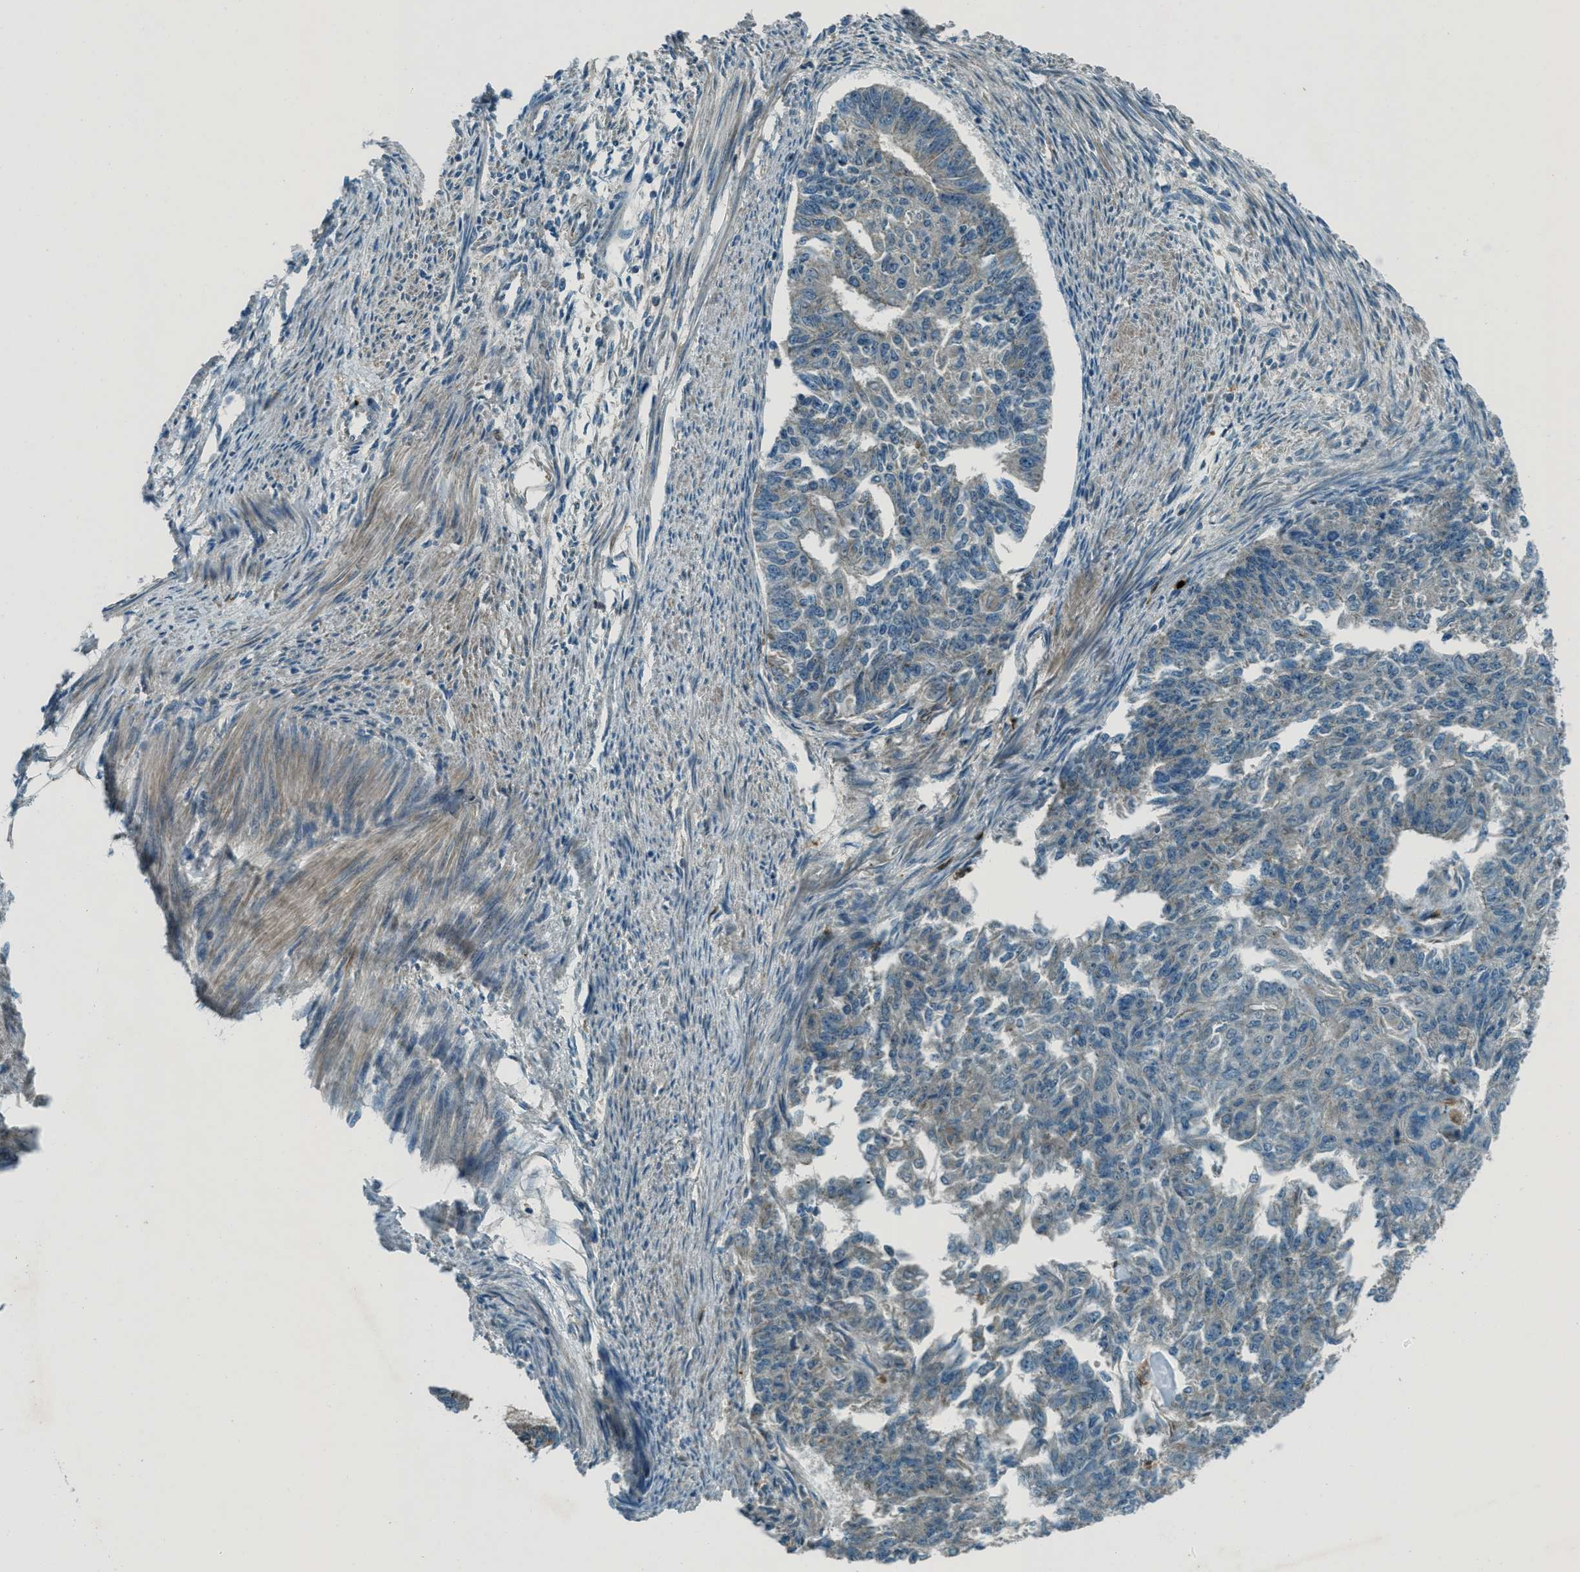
{"staining": {"intensity": "negative", "quantity": "none", "location": "none"}, "tissue": "endometrial cancer", "cell_type": "Tumor cells", "image_type": "cancer", "snomed": [{"axis": "morphology", "description": "Adenocarcinoma, NOS"}, {"axis": "topography", "description": "Endometrium"}], "caption": "An image of endometrial cancer stained for a protein shows no brown staining in tumor cells.", "gene": "FAR1", "patient": {"sex": "female", "age": 32}}